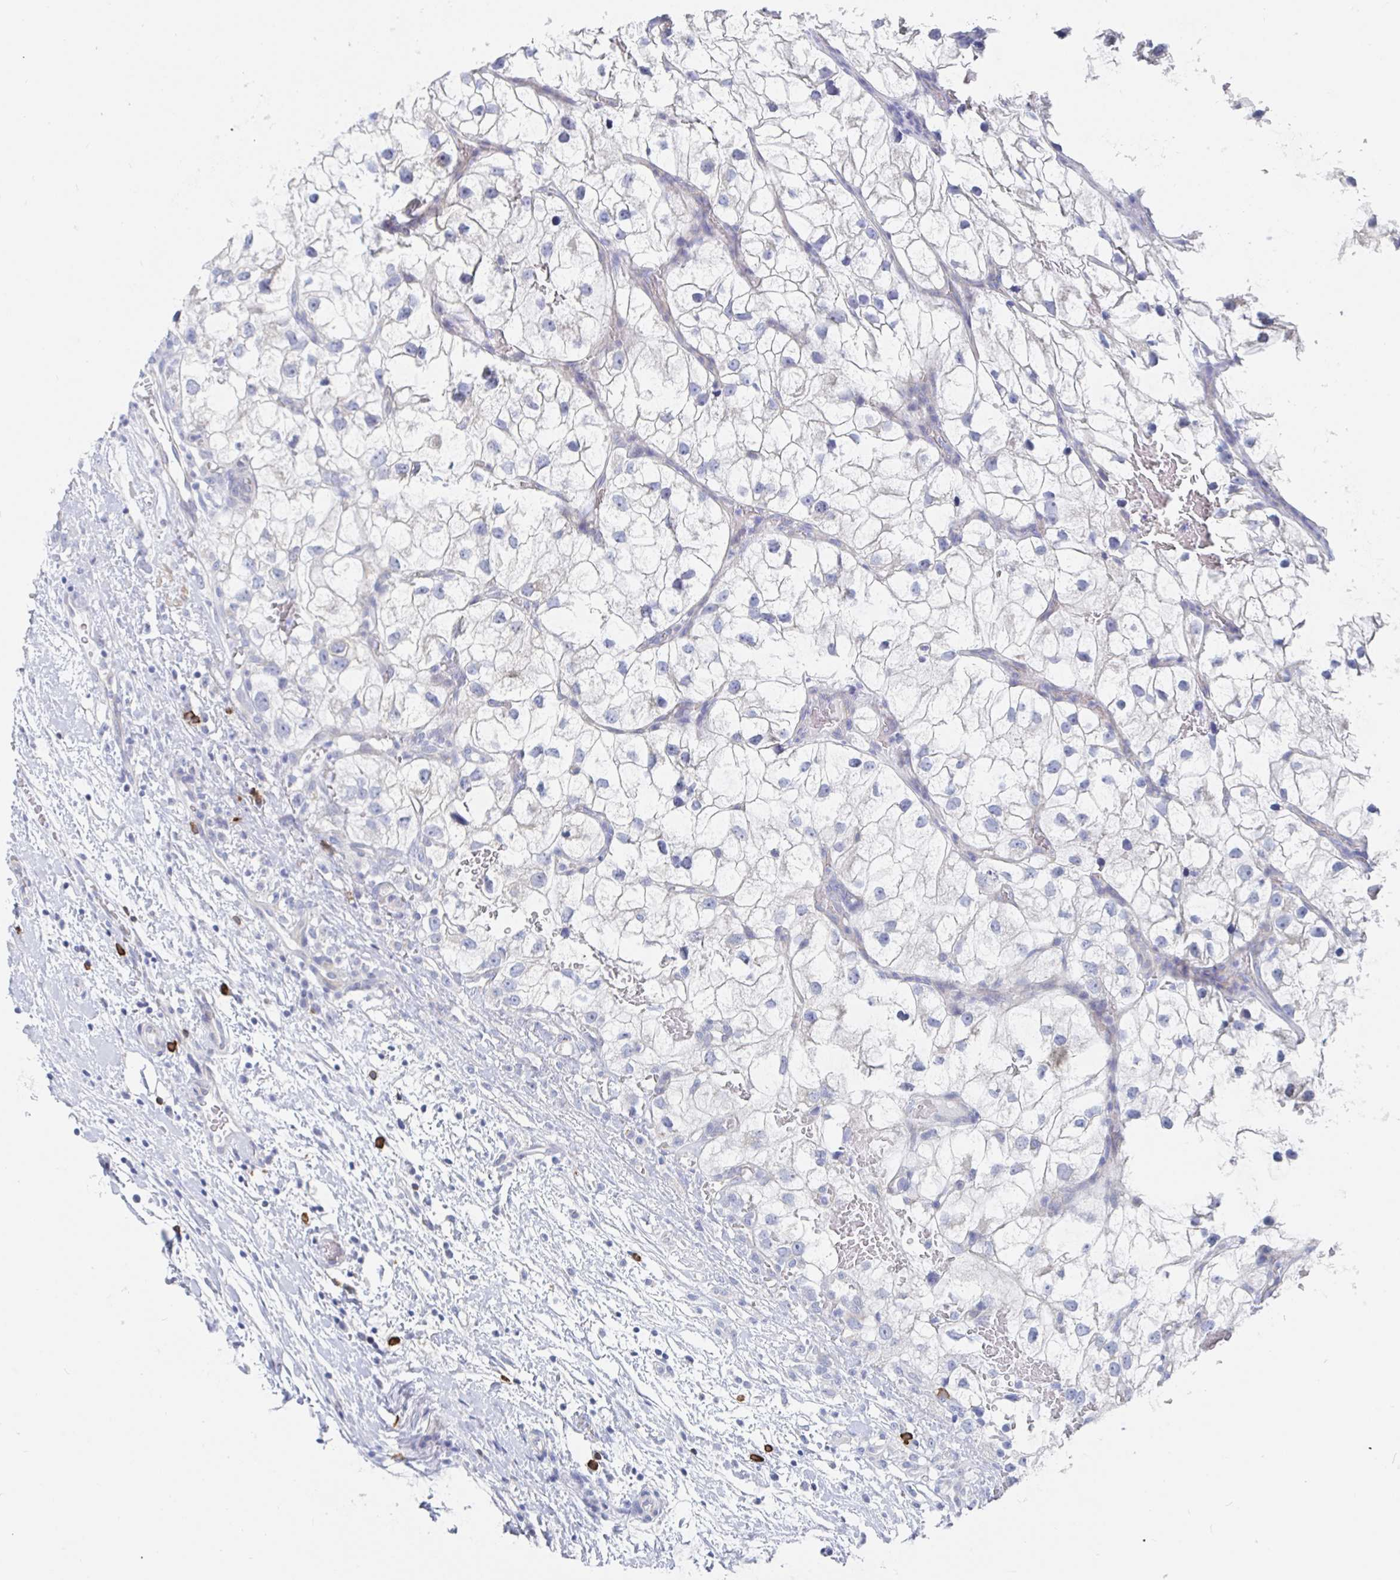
{"staining": {"intensity": "negative", "quantity": "none", "location": "none"}, "tissue": "renal cancer", "cell_type": "Tumor cells", "image_type": "cancer", "snomed": [{"axis": "morphology", "description": "Adenocarcinoma, NOS"}, {"axis": "topography", "description": "Kidney"}], "caption": "Histopathology image shows no significant protein staining in tumor cells of renal cancer (adenocarcinoma). Brightfield microscopy of IHC stained with DAB (brown) and hematoxylin (blue), captured at high magnification.", "gene": "PACSIN1", "patient": {"sex": "male", "age": 59}}